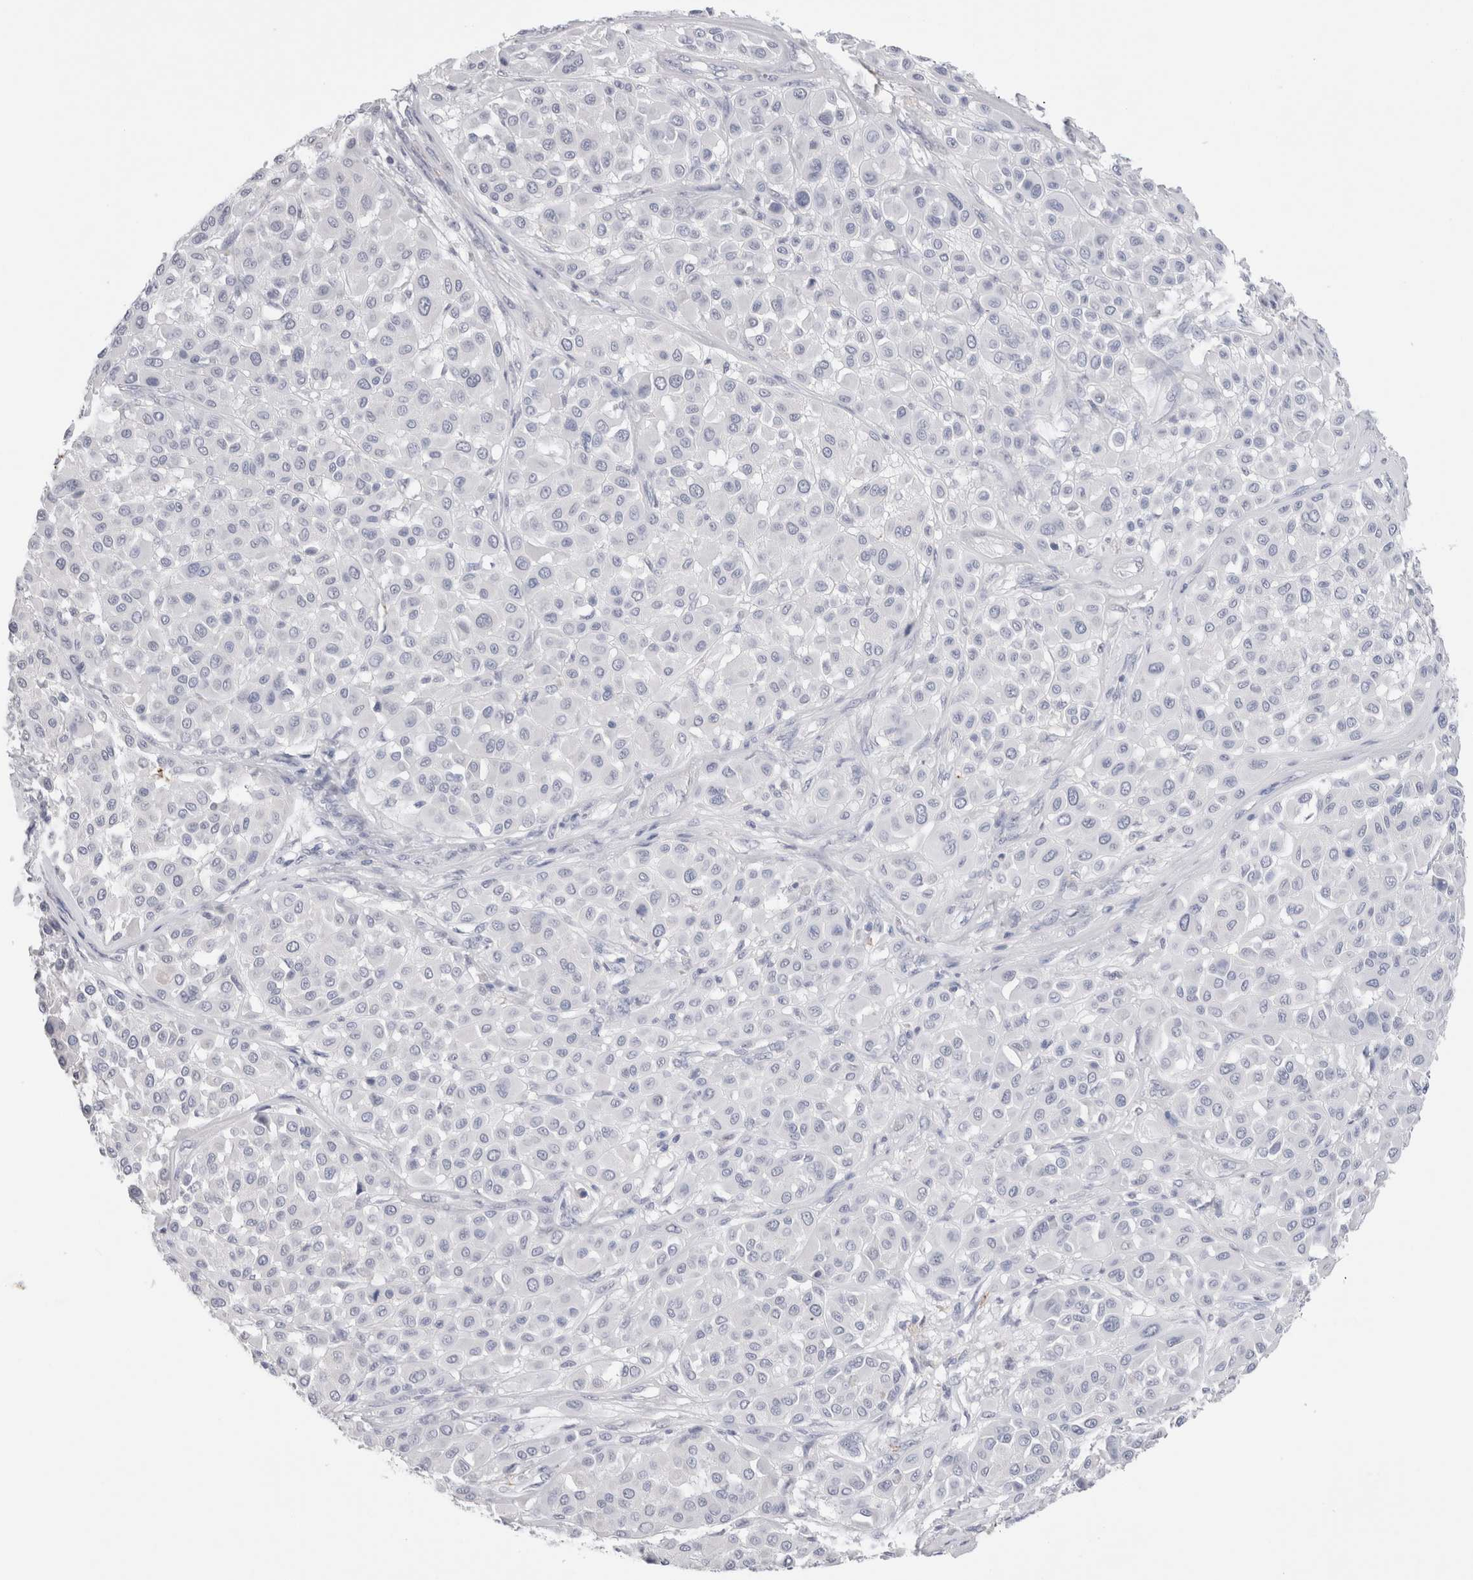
{"staining": {"intensity": "negative", "quantity": "none", "location": "none"}, "tissue": "melanoma", "cell_type": "Tumor cells", "image_type": "cancer", "snomed": [{"axis": "morphology", "description": "Malignant melanoma, Metastatic site"}, {"axis": "topography", "description": "Soft tissue"}], "caption": "IHC micrograph of neoplastic tissue: human melanoma stained with DAB demonstrates no significant protein expression in tumor cells.", "gene": "LAMP3", "patient": {"sex": "male", "age": 41}}